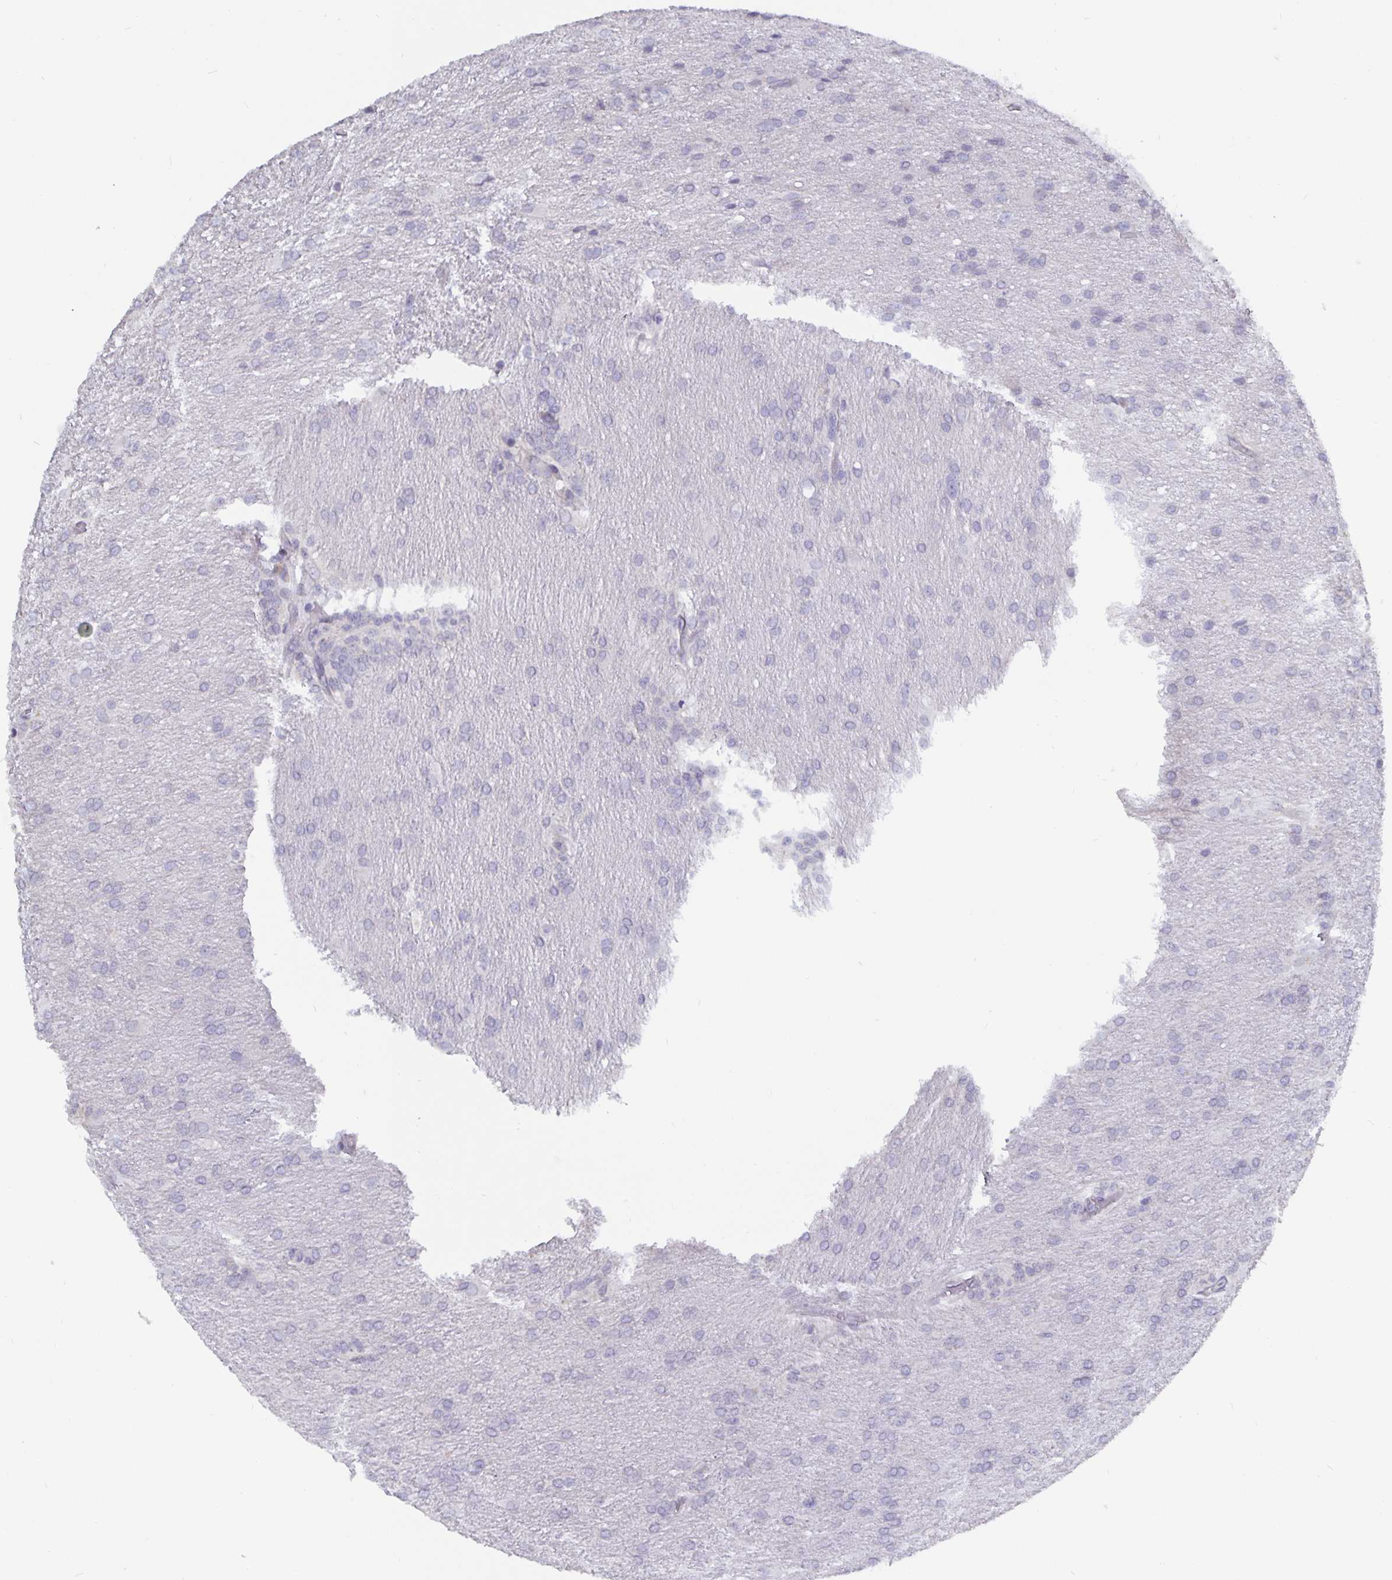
{"staining": {"intensity": "negative", "quantity": "none", "location": "none"}, "tissue": "glioma", "cell_type": "Tumor cells", "image_type": "cancer", "snomed": [{"axis": "morphology", "description": "Glioma, malignant, High grade"}, {"axis": "topography", "description": "Brain"}], "caption": "An immunohistochemistry micrograph of glioma is shown. There is no staining in tumor cells of glioma.", "gene": "PLCB3", "patient": {"sex": "male", "age": 68}}